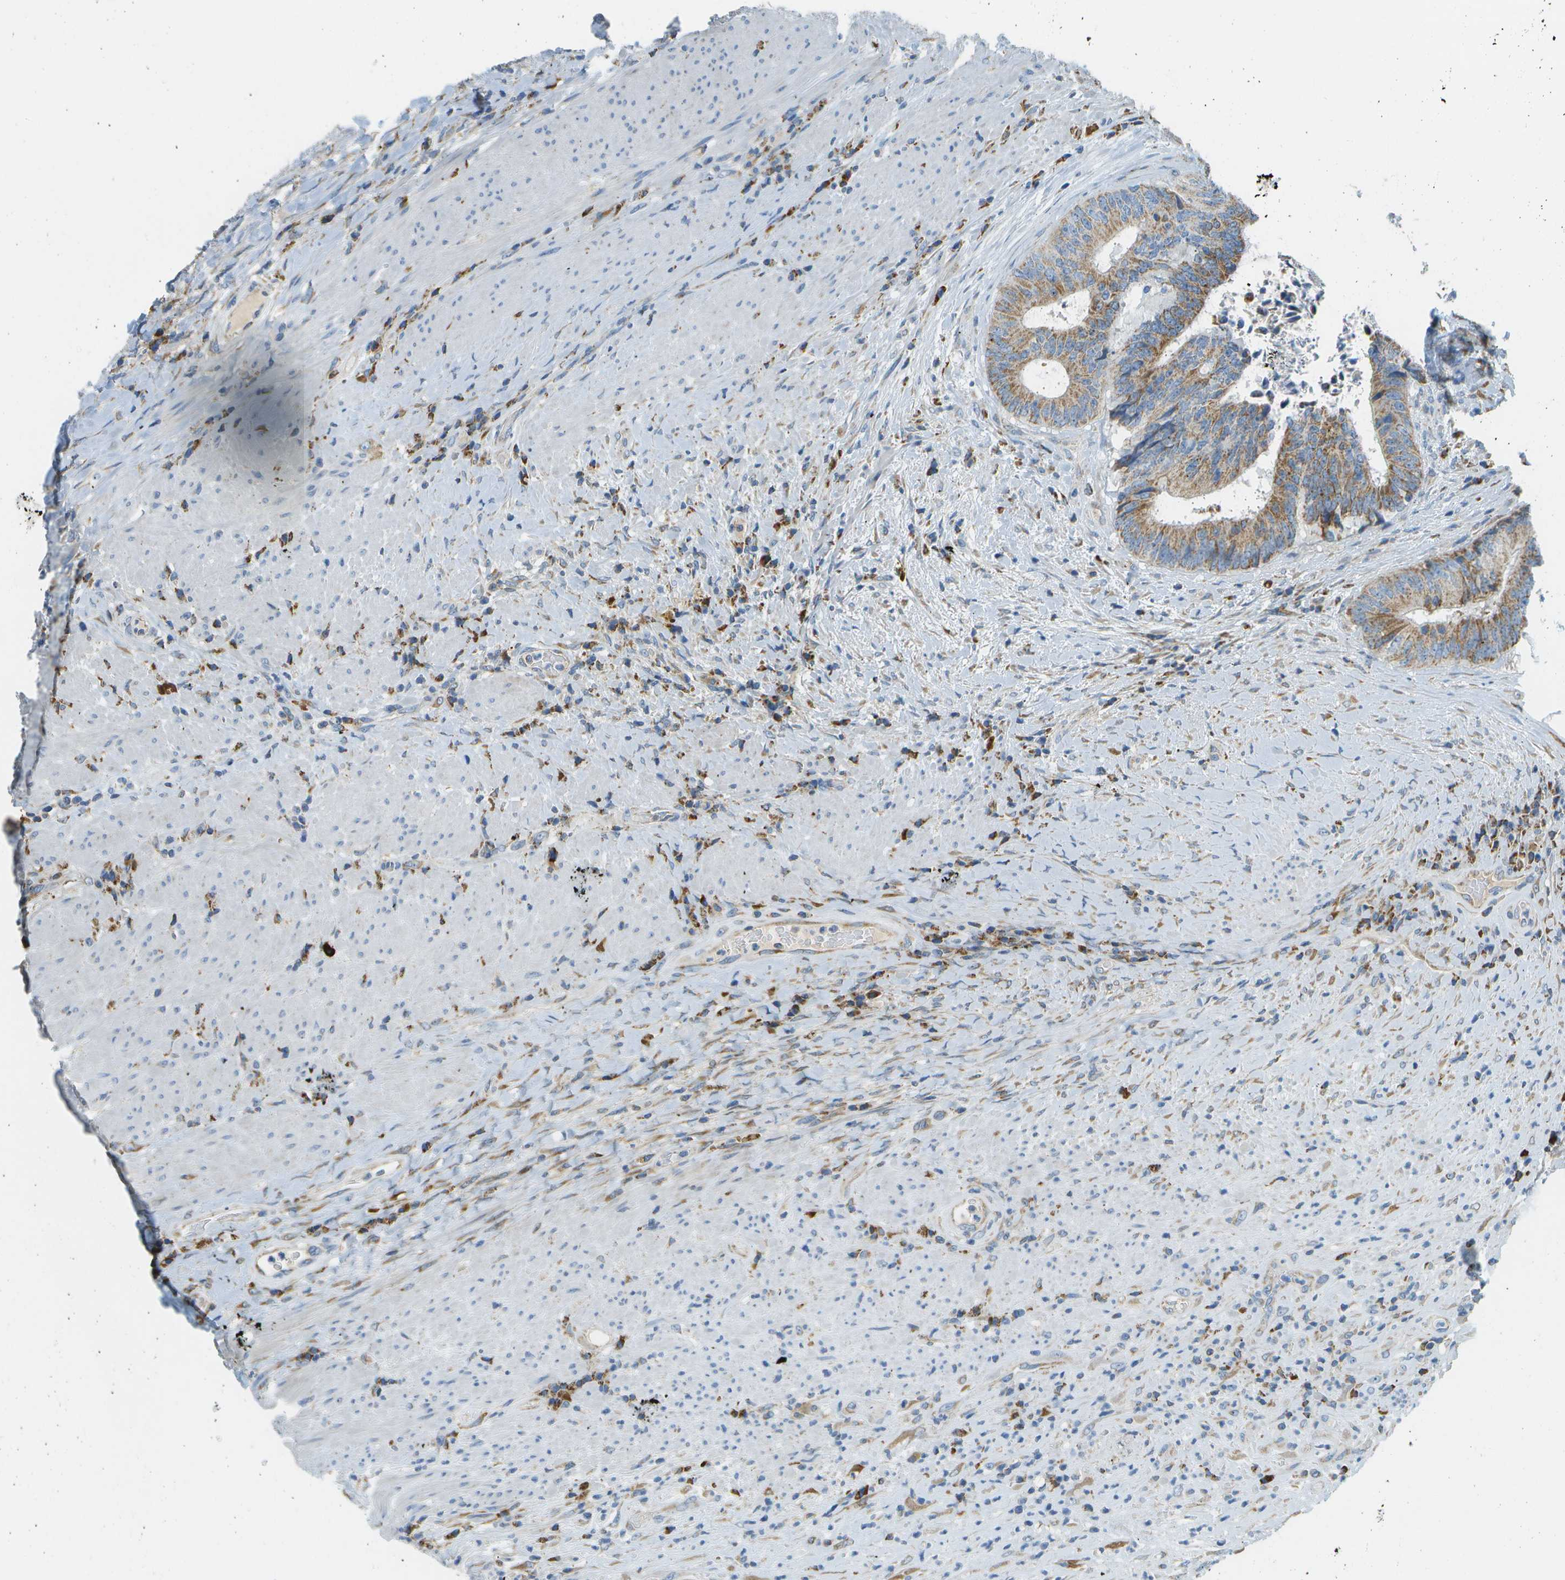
{"staining": {"intensity": "moderate", "quantity": ">75%", "location": "cytoplasmic/membranous"}, "tissue": "colorectal cancer", "cell_type": "Tumor cells", "image_type": "cancer", "snomed": [{"axis": "morphology", "description": "Adenocarcinoma, NOS"}, {"axis": "topography", "description": "Rectum"}], "caption": "Immunohistochemical staining of human colorectal cancer reveals moderate cytoplasmic/membranous protein staining in approximately >75% of tumor cells. Immunohistochemistry stains the protein of interest in brown and the nuclei are stained blue.", "gene": "PTGIS", "patient": {"sex": "male", "age": 72}}